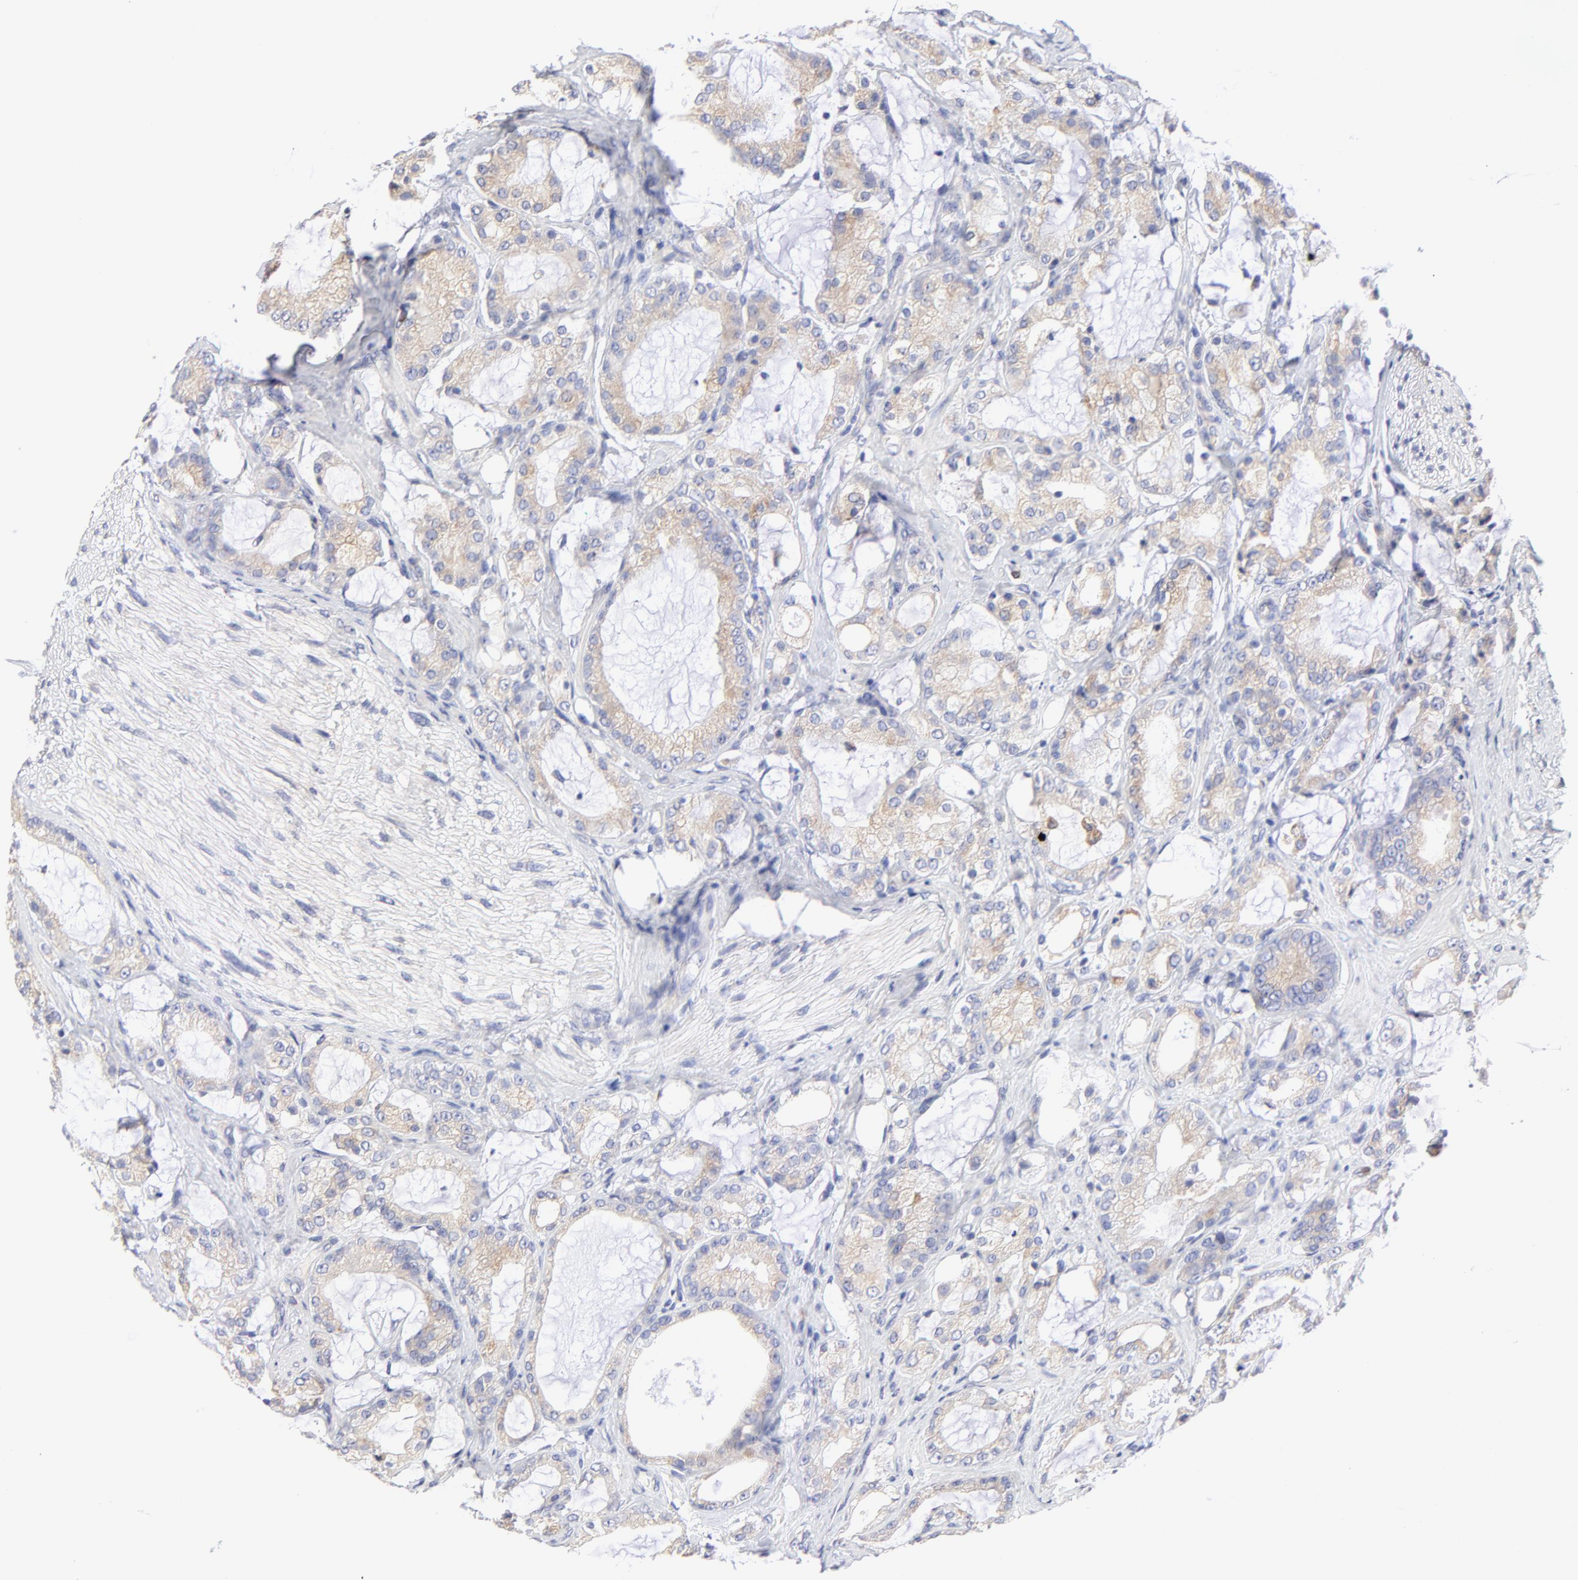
{"staining": {"intensity": "moderate", "quantity": ">75%", "location": "cytoplasmic/membranous"}, "tissue": "prostate cancer", "cell_type": "Tumor cells", "image_type": "cancer", "snomed": [{"axis": "morphology", "description": "Adenocarcinoma, Medium grade"}, {"axis": "topography", "description": "Prostate"}], "caption": "Approximately >75% of tumor cells in human prostate cancer display moderate cytoplasmic/membranous protein positivity as visualized by brown immunohistochemical staining.", "gene": "MOSPD2", "patient": {"sex": "male", "age": 70}}